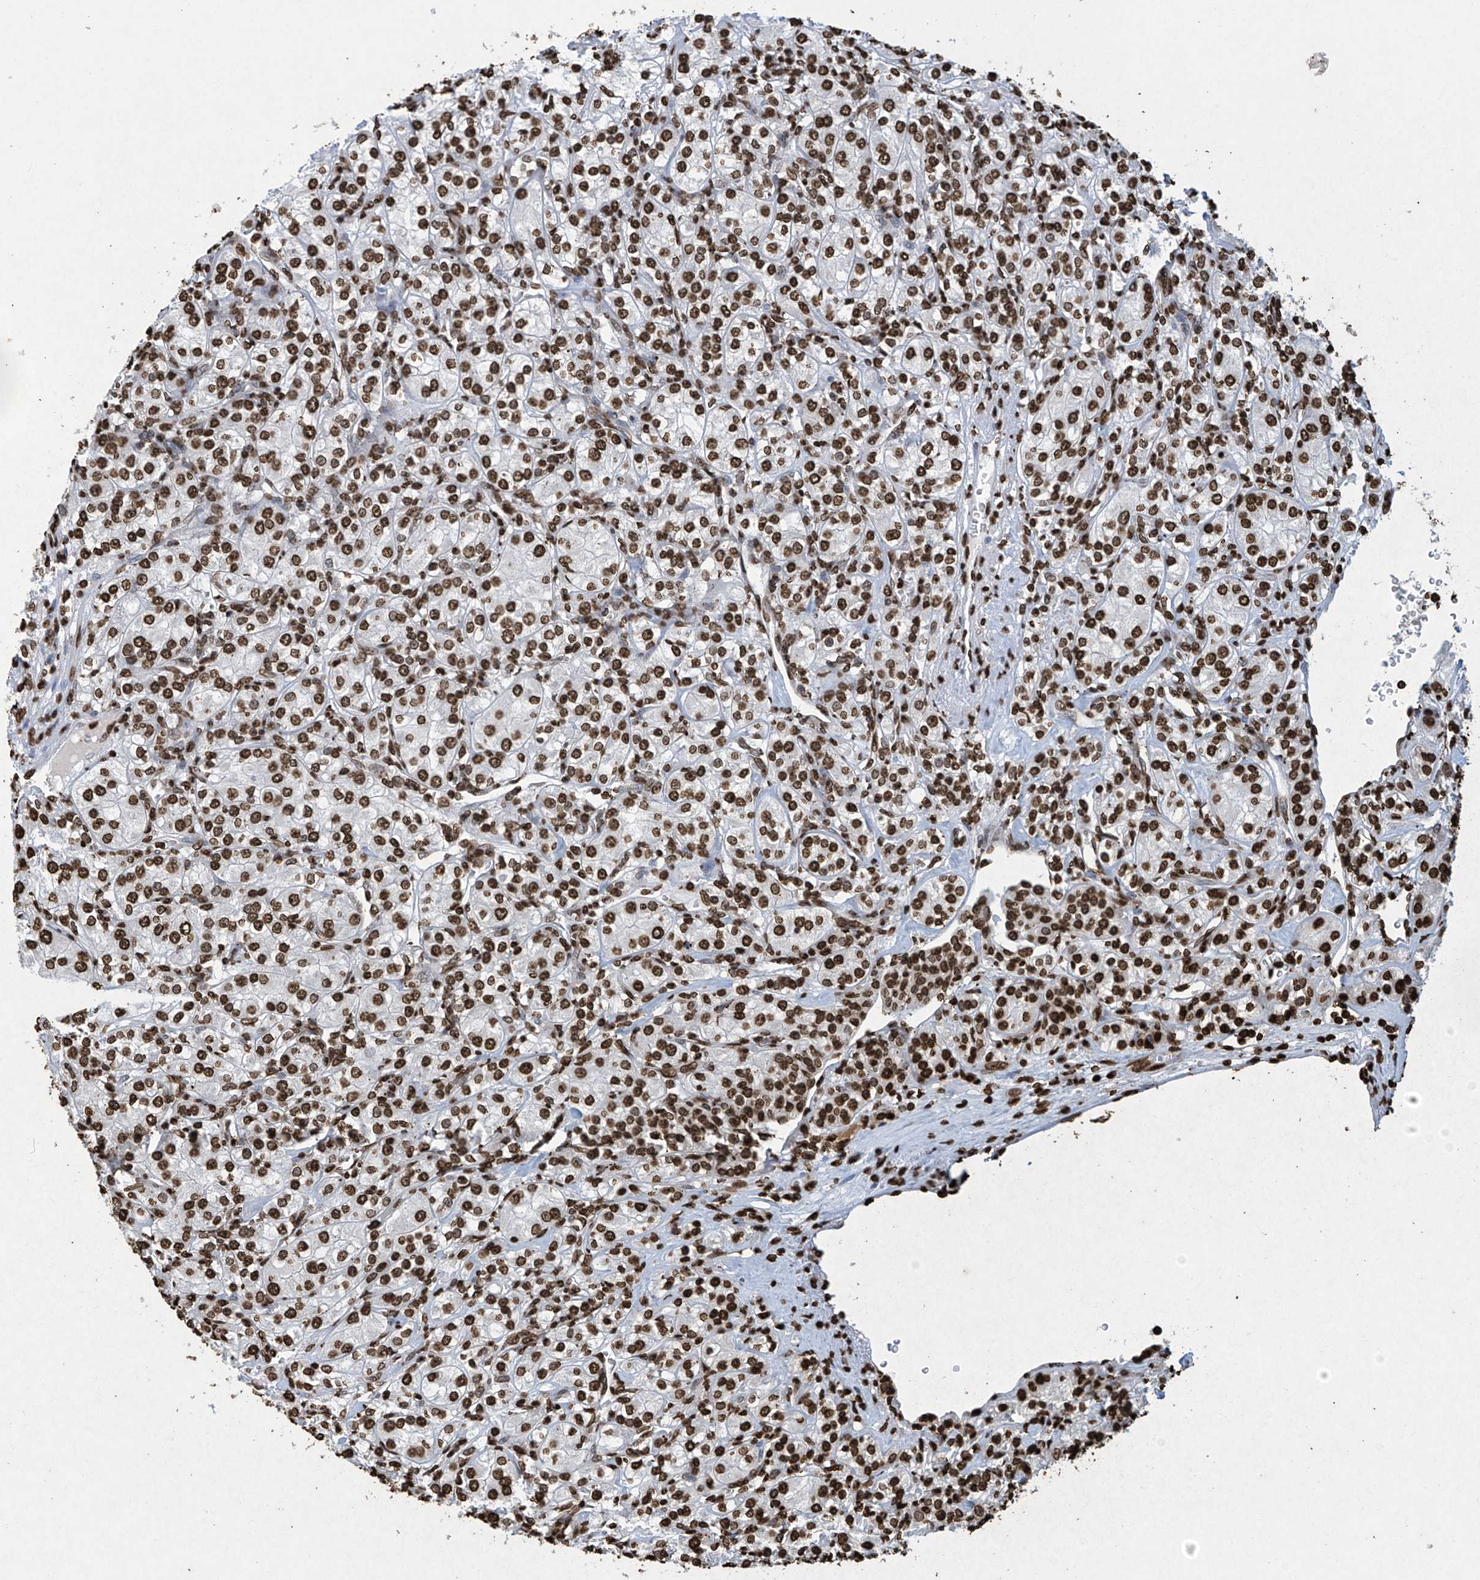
{"staining": {"intensity": "strong", "quantity": ">75%", "location": "nuclear"}, "tissue": "renal cancer", "cell_type": "Tumor cells", "image_type": "cancer", "snomed": [{"axis": "morphology", "description": "Adenocarcinoma, NOS"}, {"axis": "topography", "description": "Kidney"}], "caption": "This is an image of immunohistochemistry staining of renal cancer, which shows strong expression in the nuclear of tumor cells.", "gene": "H3-3A", "patient": {"sex": "male", "age": 77}}